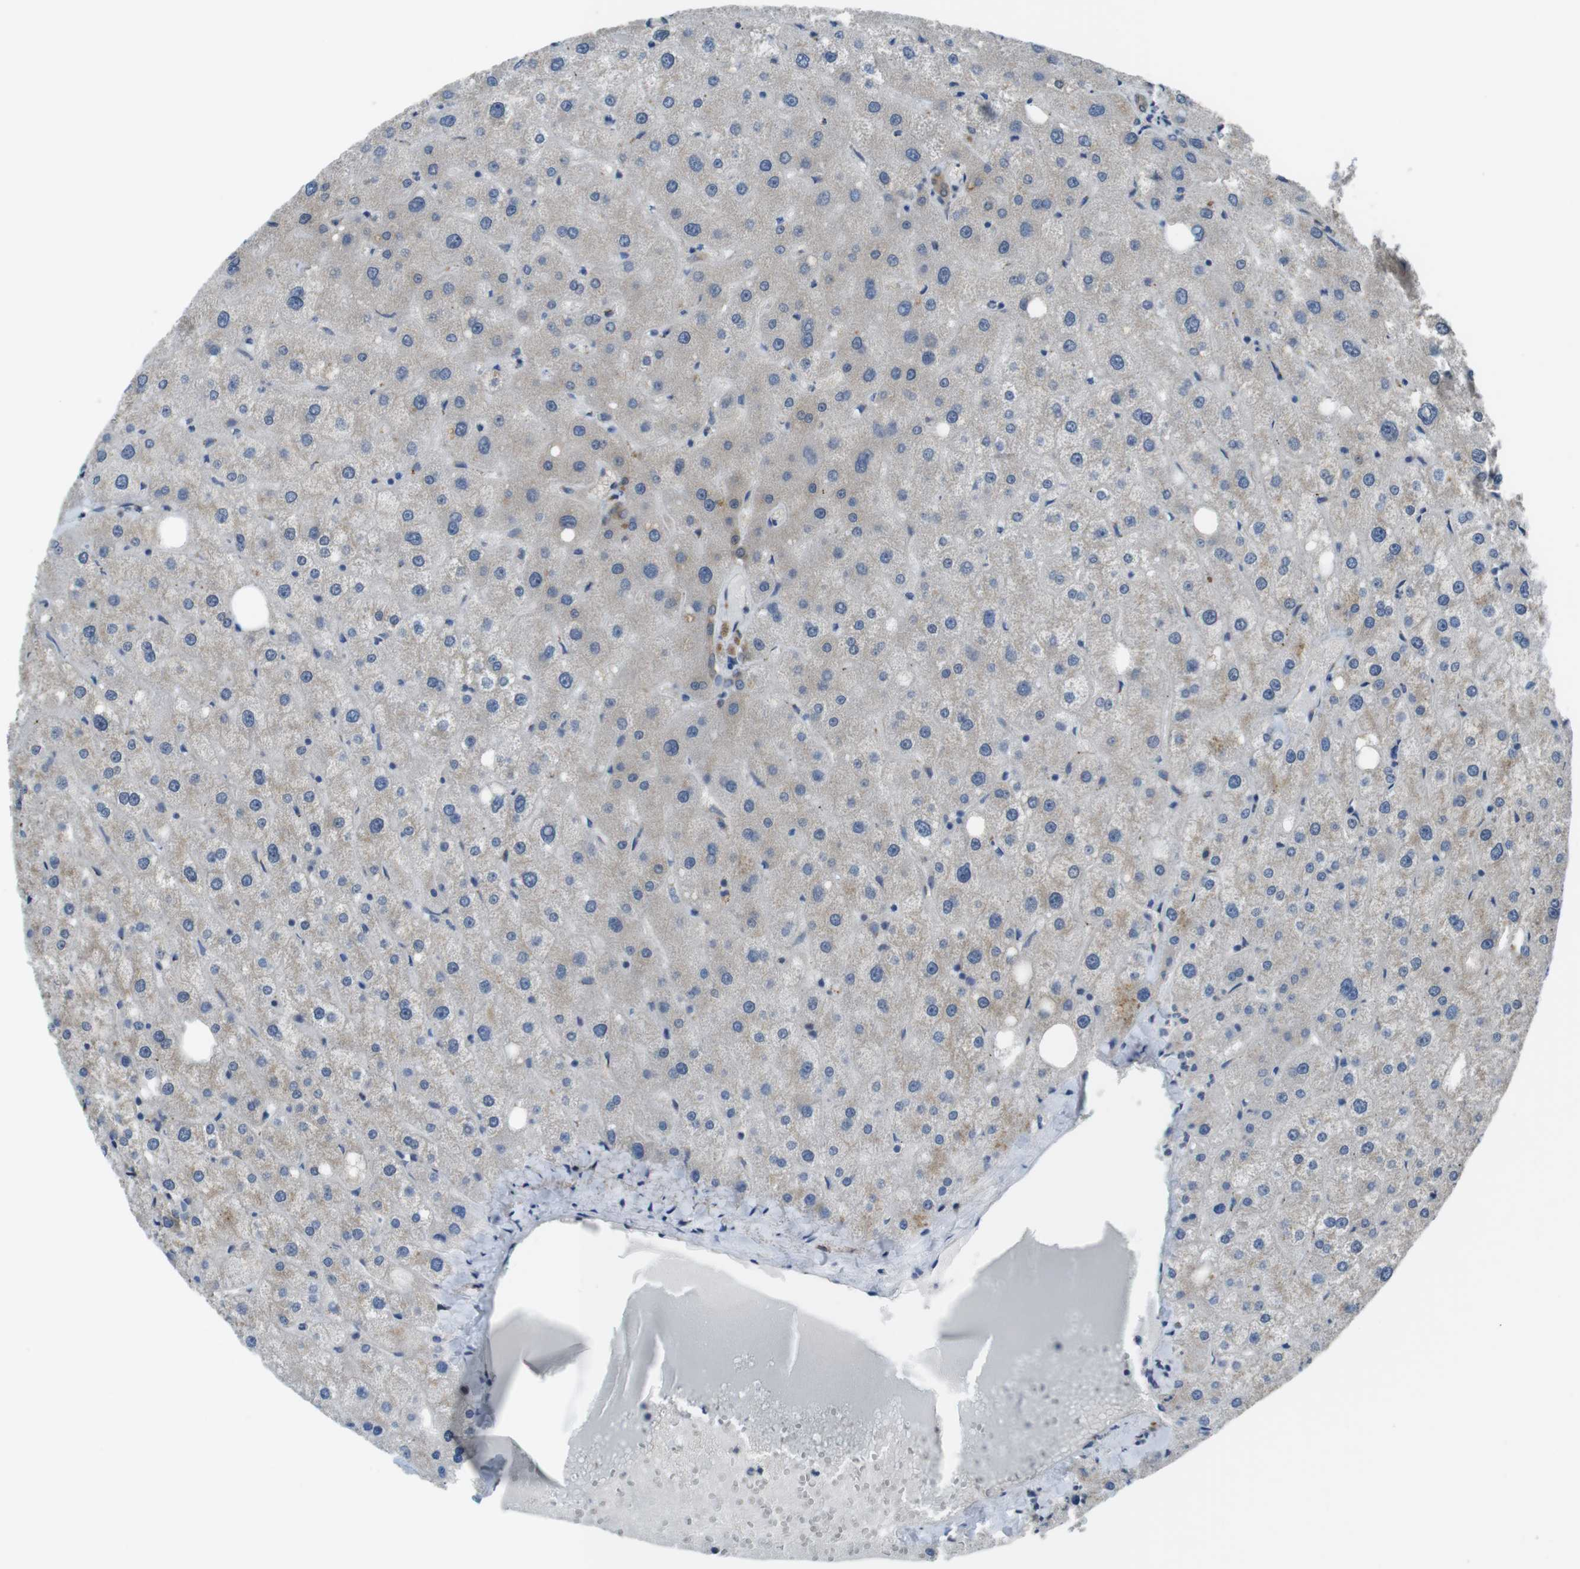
{"staining": {"intensity": "moderate", "quantity": ">75%", "location": "cytoplasmic/membranous"}, "tissue": "liver", "cell_type": "Cholangiocytes", "image_type": "normal", "snomed": [{"axis": "morphology", "description": "Normal tissue, NOS"}, {"axis": "topography", "description": "Liver"}], "caption": "Approximately >75% of cholangiocytes in normal liver show moderate cytoplasmic/membranous protein staining as visualized by brown immunohistochemical staining.", "gene": "RAB6A", "patient": {"sex": "male", "age": 73}}